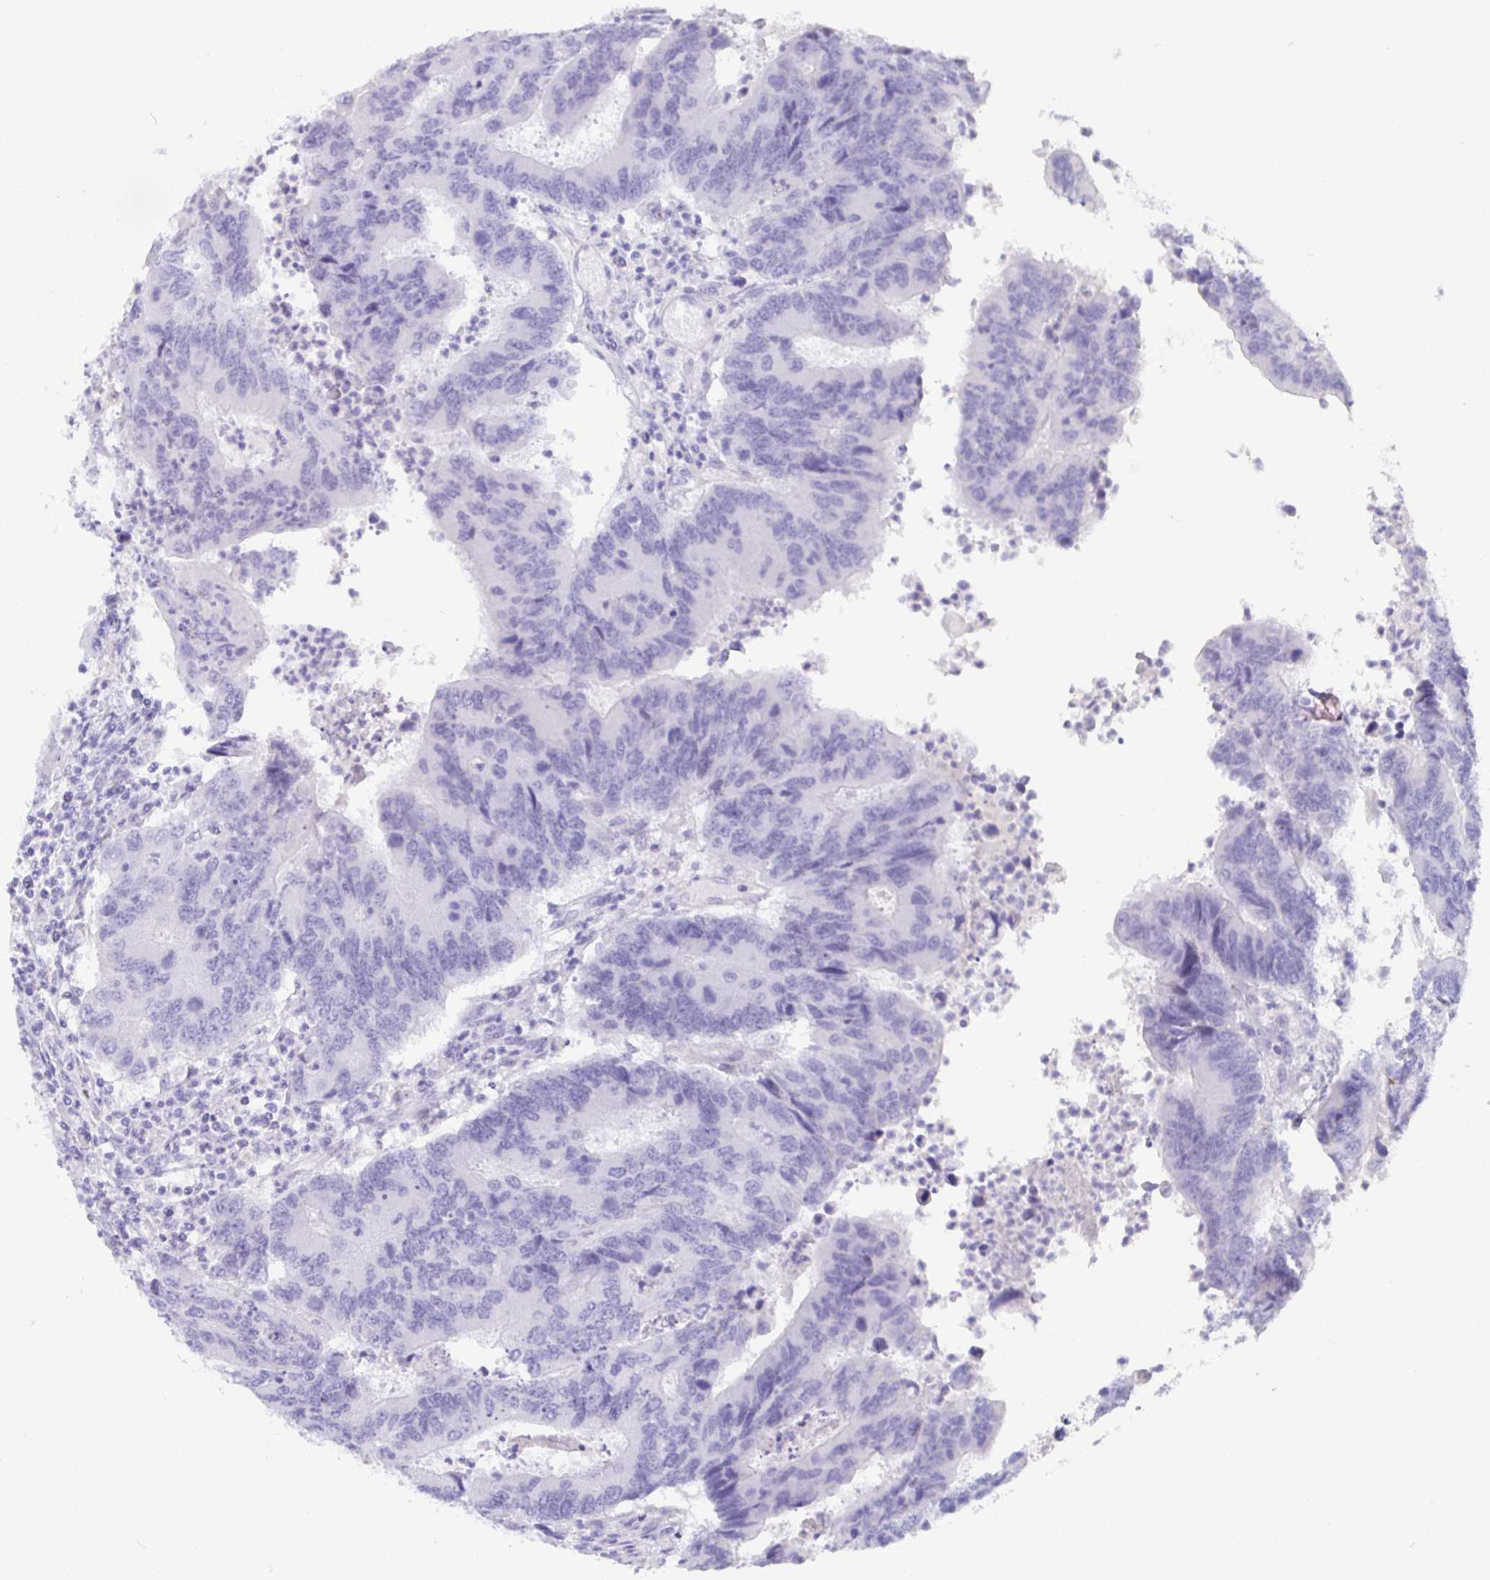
{"staining": {"intensity": "negative", "quantity": "none", "location": "none"}, "tissue": "colorectal cancer", "cell_type": "Tumor cells", "image_type": "cancer", "snomed": [{"axis": "morphology", "description": "Adenocarcinoma, NOS"}, {"axis": "topography", "description": "Colon"}], "caption": "This is a histopathology image of IHC staining of colorectal adenocarcinoma, which shows no staining in tumor cells.", "gene": "TMEM241", "patient": {"sex": "female", "age": 67}}